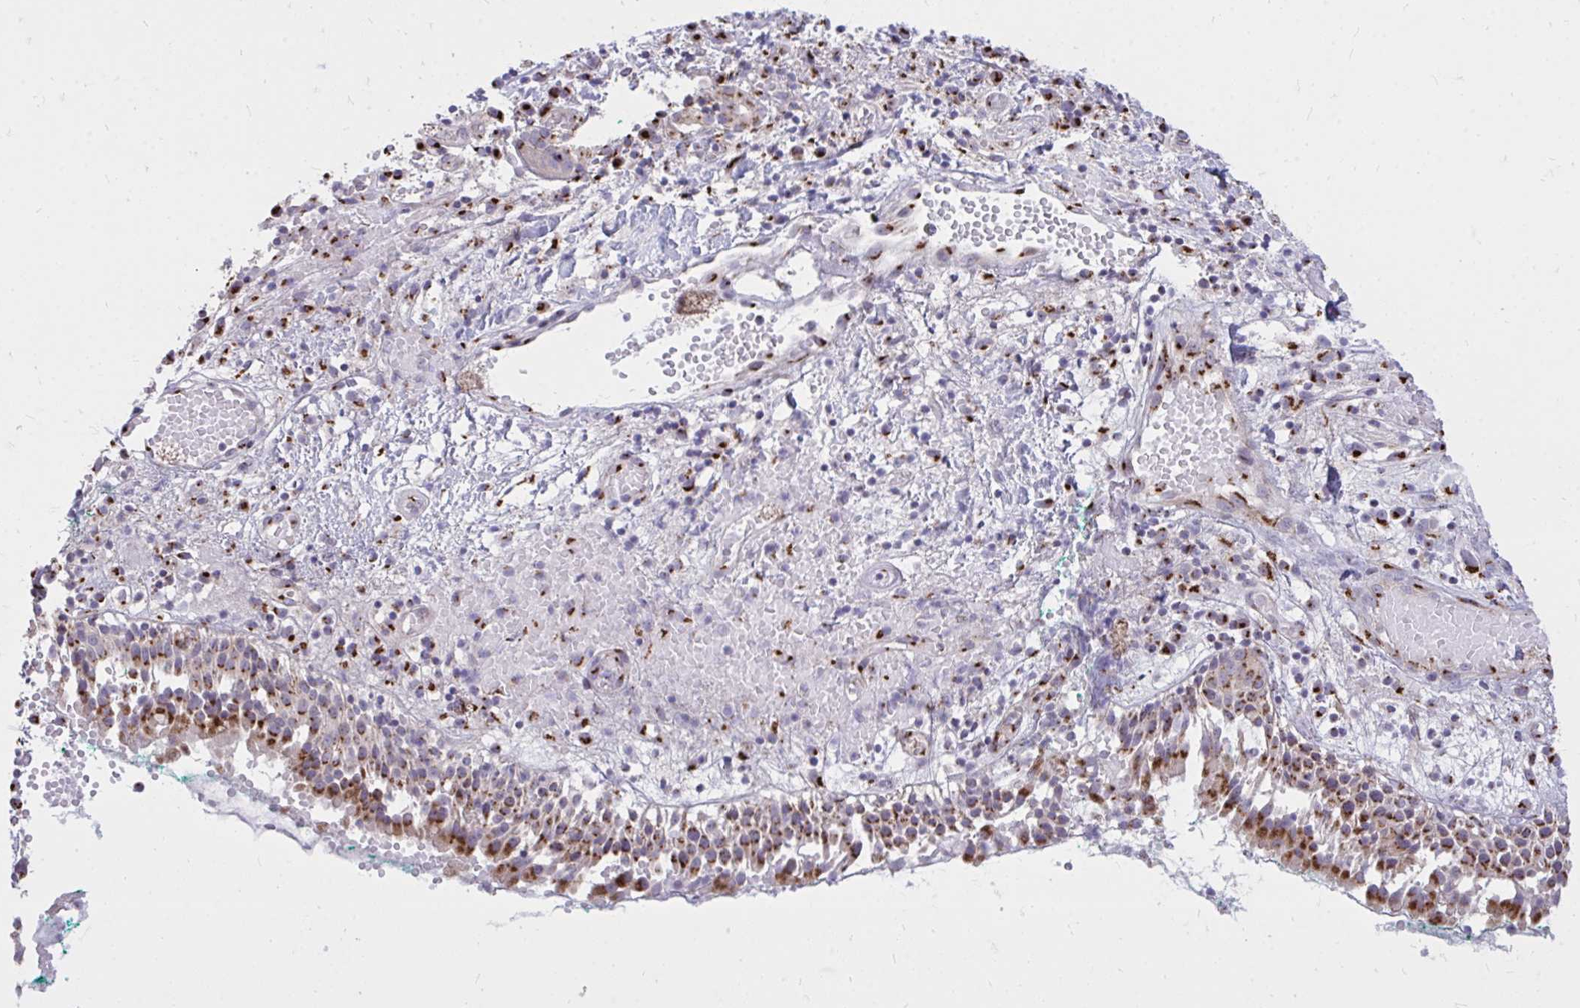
{"staining": {"intensity": "strong", "quantity": ">75%", "location": "cytoplasmic/membranous"}, "tissue": "nasopharynx", "cell_type": "Respiratory epithelial cells", "image_type": "normal", "snomed": [{"axis": "morphology", "description": "Normal tissue, NOS"}, {"axis": "morphology", "description": "Basal cell carcinoma"}, {"axis": "topography", "description": "Cartilage tissue"}, {"axis": "topography", "description": "Nasopharynx"}, {"axis": "topography", "description": "Oral tissue"}], "caption": "Brown immunohistochemical staining in unremarkable human nasopharynx demonstrates strong cytoplasmic/membranous staining in about >75% of respiratory epithelial cells.", "gene": "RAB6A", "patient": {"sex": "female", "age": 77}}